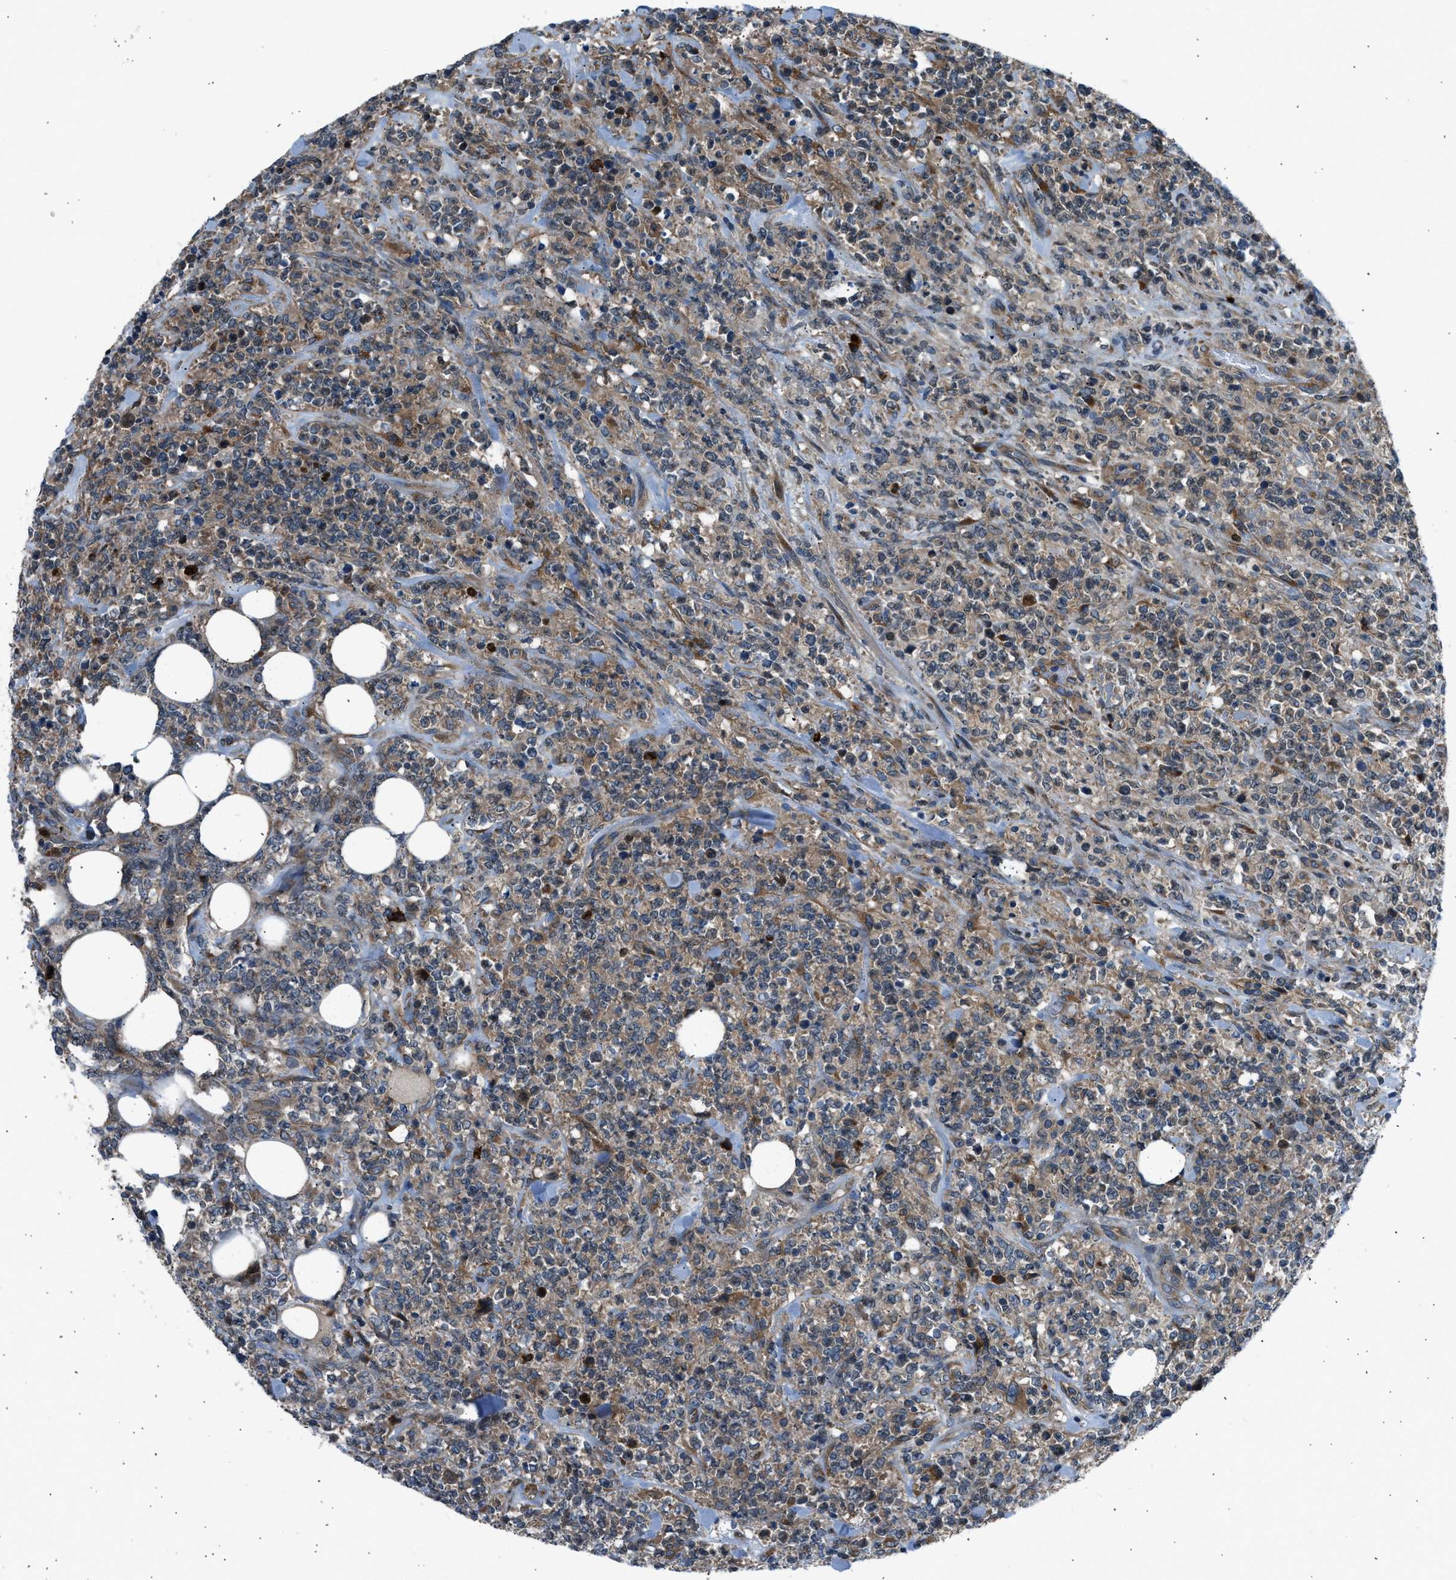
{"staining": {"intensity": "weak", "quantity": ">75%", "location": "cytoplasmic/membranous"}, "tissue": "lymphoma", "cell_type": "Tumor cells", "image_type": "cancer", "snomed": [{"axis": "morphology", "description": "Malignant lymphoma, non-Hodgkin's type, High grade"}, {"axis": "topography", "description": "Soft tissue"}], "caption": "IHC image of human malignant lymphoma, non-Hodgkin's type (high-grade) stained for a protein (brown), which reveals low levels of weak cytoplasmic/membranous staining in about >75% of tumor cells.", "gene": "EDARADD", "patient": {"sex": "male", "age": 18}}